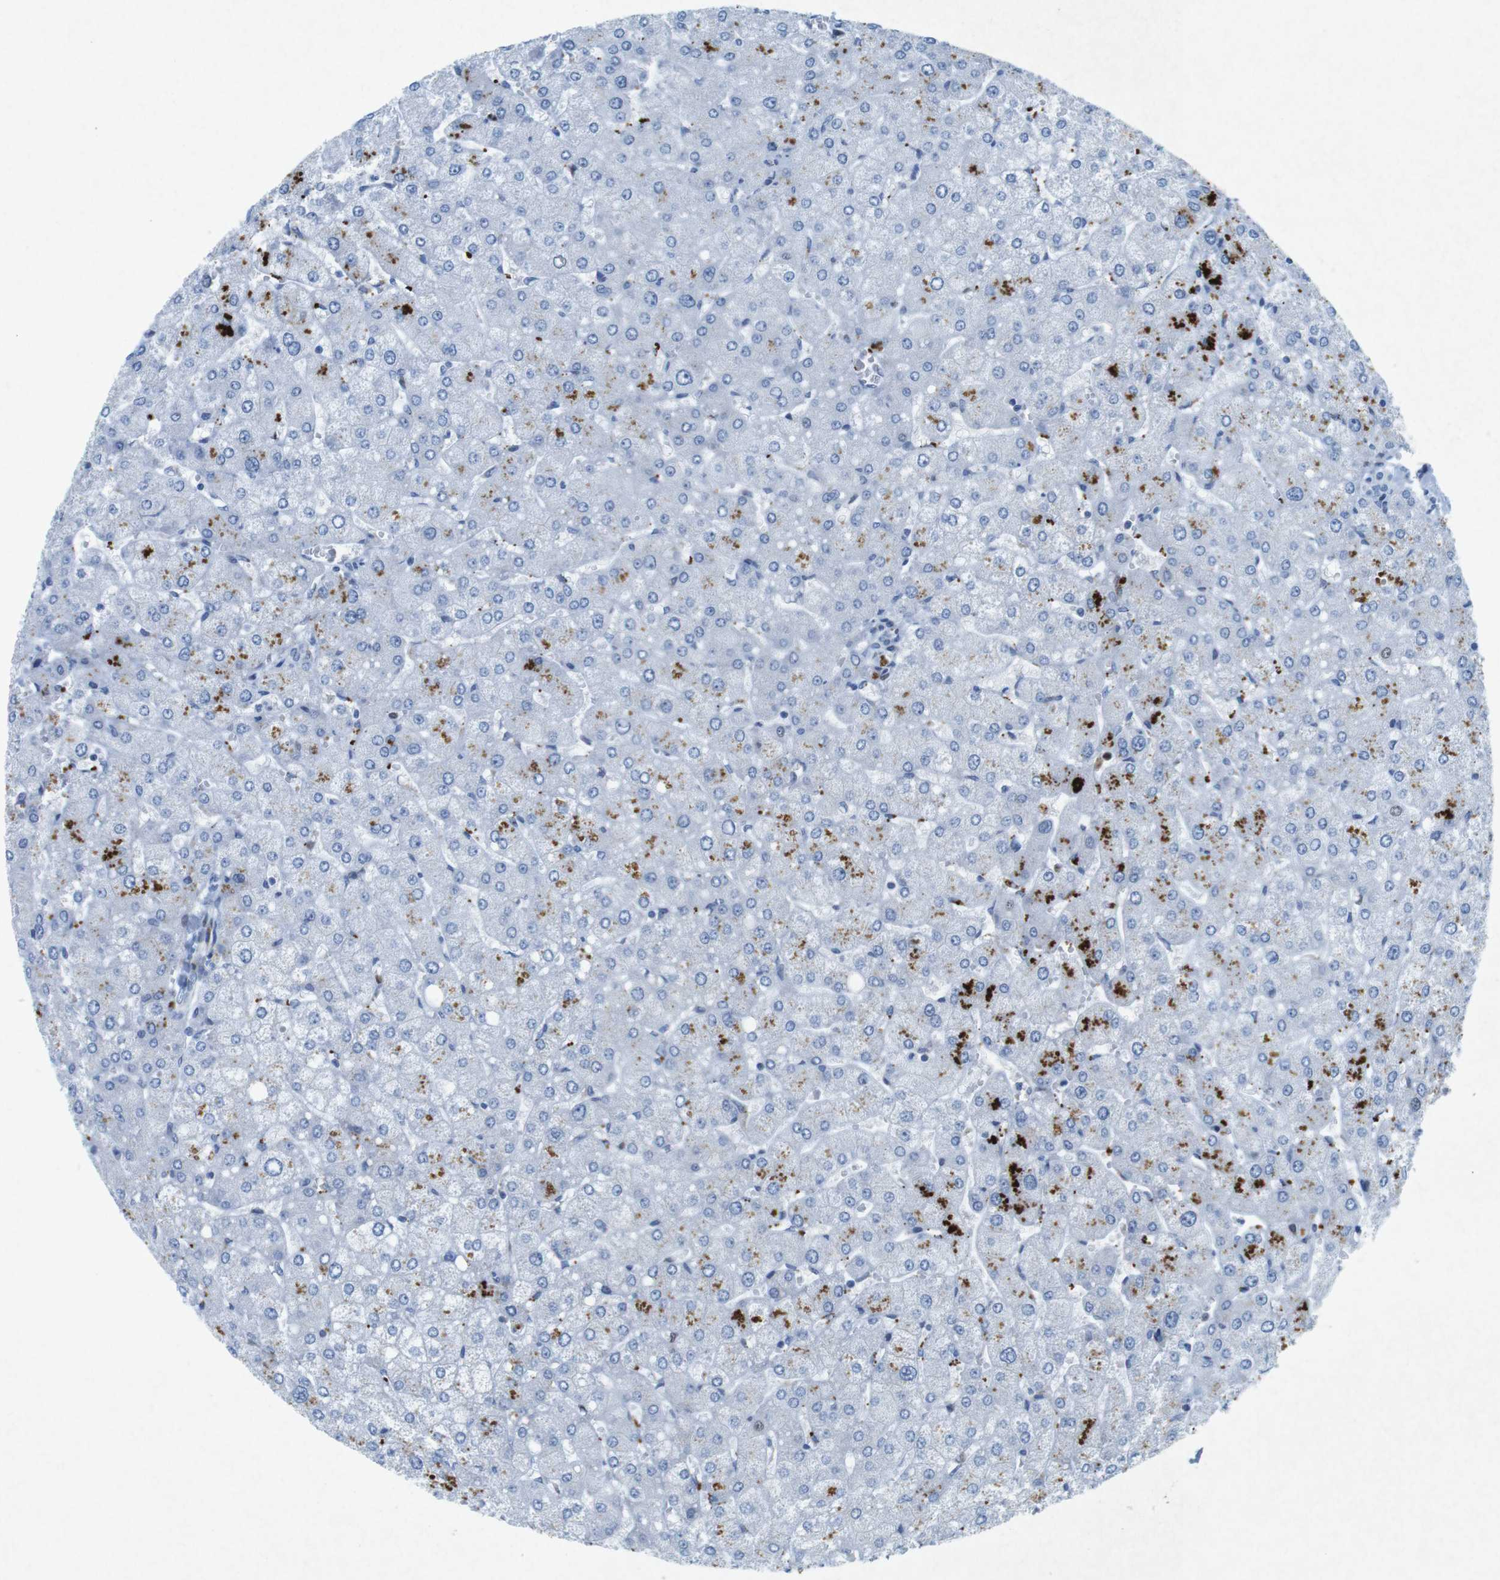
{"staining": {"intensity": "negative", "quantity": "none", "location": "none"}, "tissue": "liver", "cell_type": "Cholangiocytes", "image_type": "normal", "snomed": [{"axis": "morphology", "description": "Normal tissue, NOS"}, {"axis": "topography", "description": "Liver"}], "caption": "Immunohistochemical staining of unremarkable liver reveals no significant positivity in cholangiocytes.", "gene": "CHAF1A", "patient": {"sex": "male", "age": 55}}